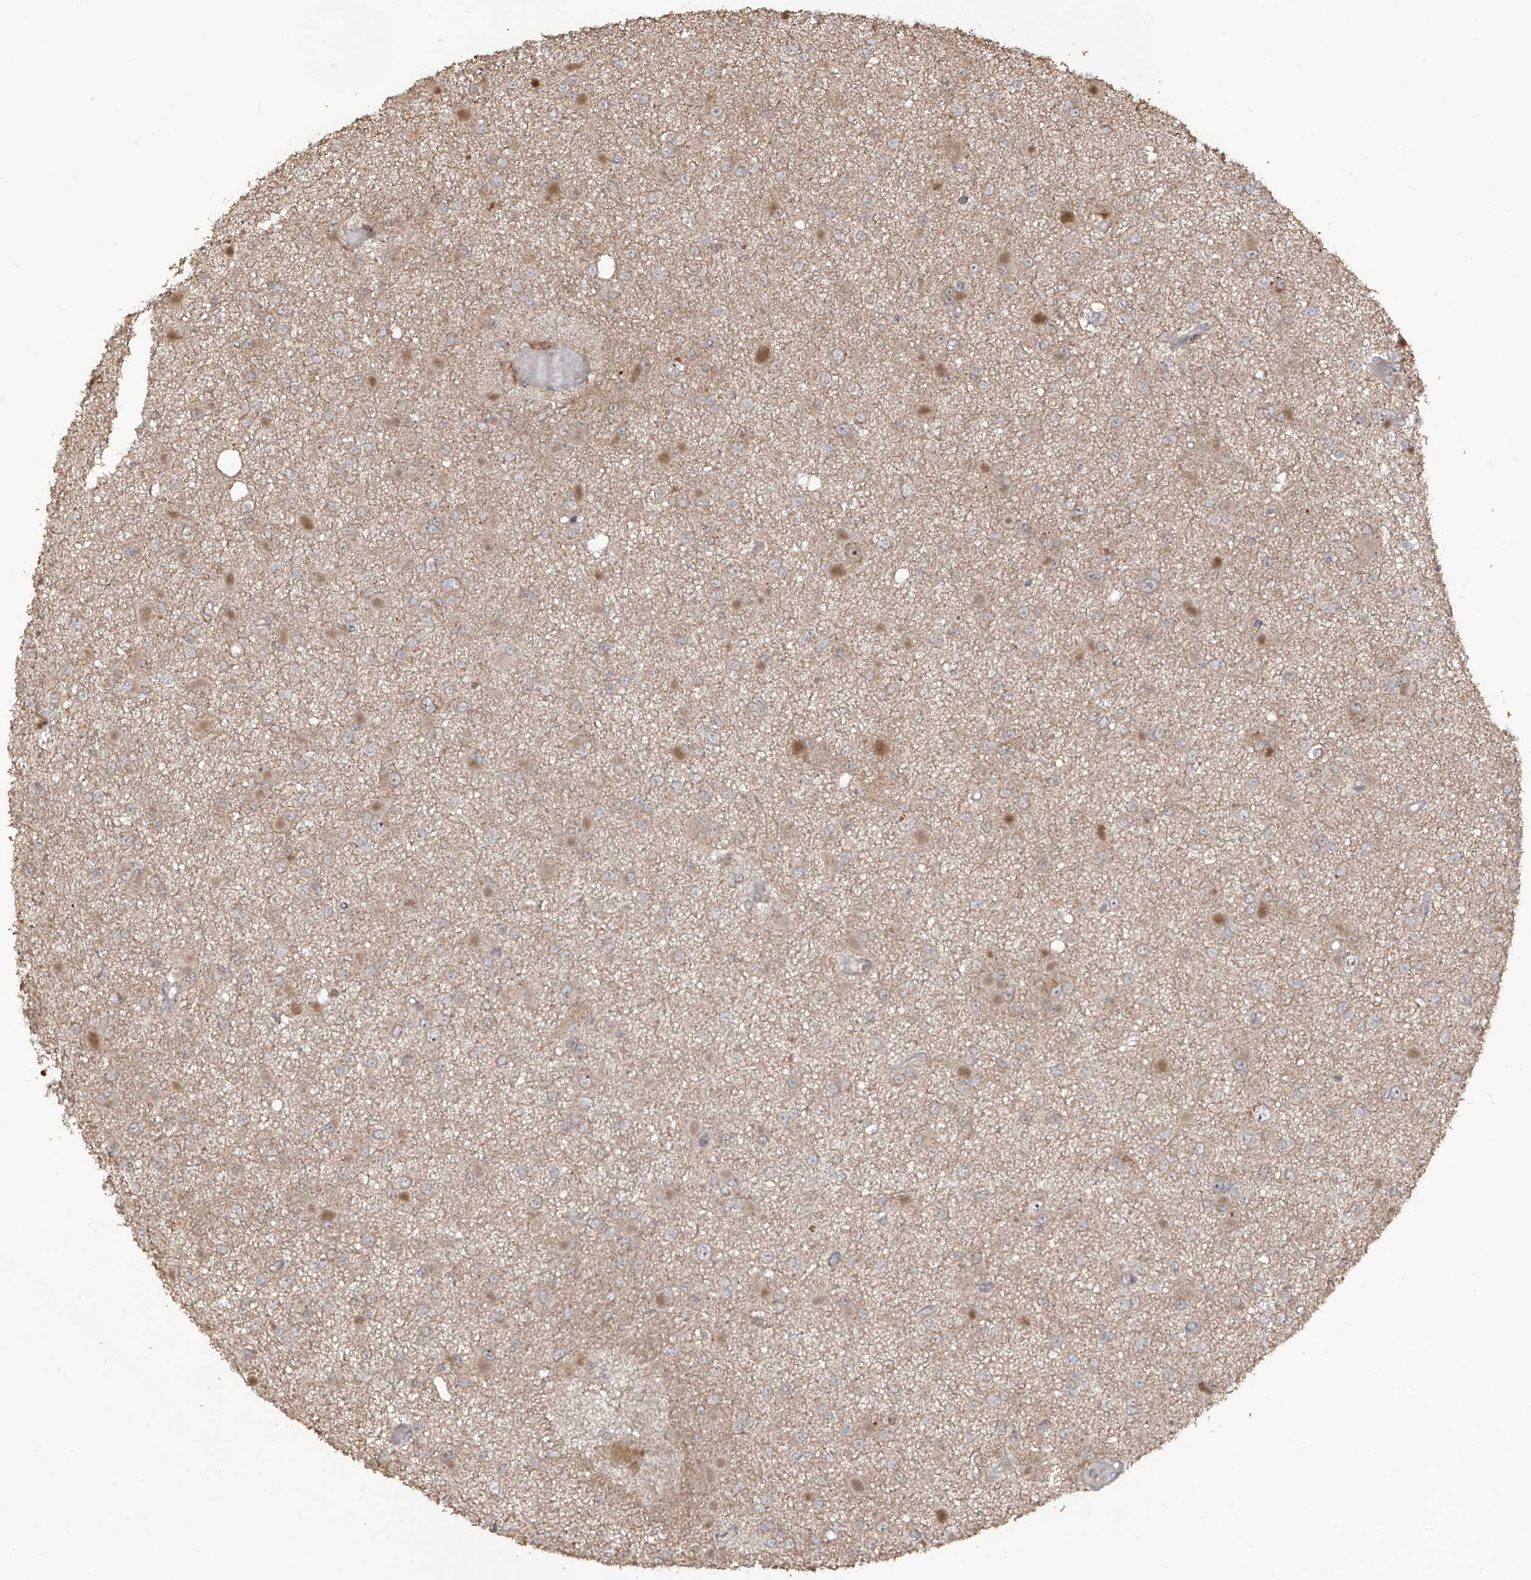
{"staining": {"intensity": "negative", "quantity": "none", "location": "none"}, "tissue": "glioma", "cell_type": "Tumor cells", "image_type": "cancer", "snomed": [{"axis": "morphology", "description": "Glioma, malignant, Low grade"}, {"axis": "topography", "description": "Brain"}], "caption": "Tumor cells are negative for protein expression in human glioma. Nuclei are stained in blue.", "gene": "CARF", "patient": {"sex": "female", "age": 22}}